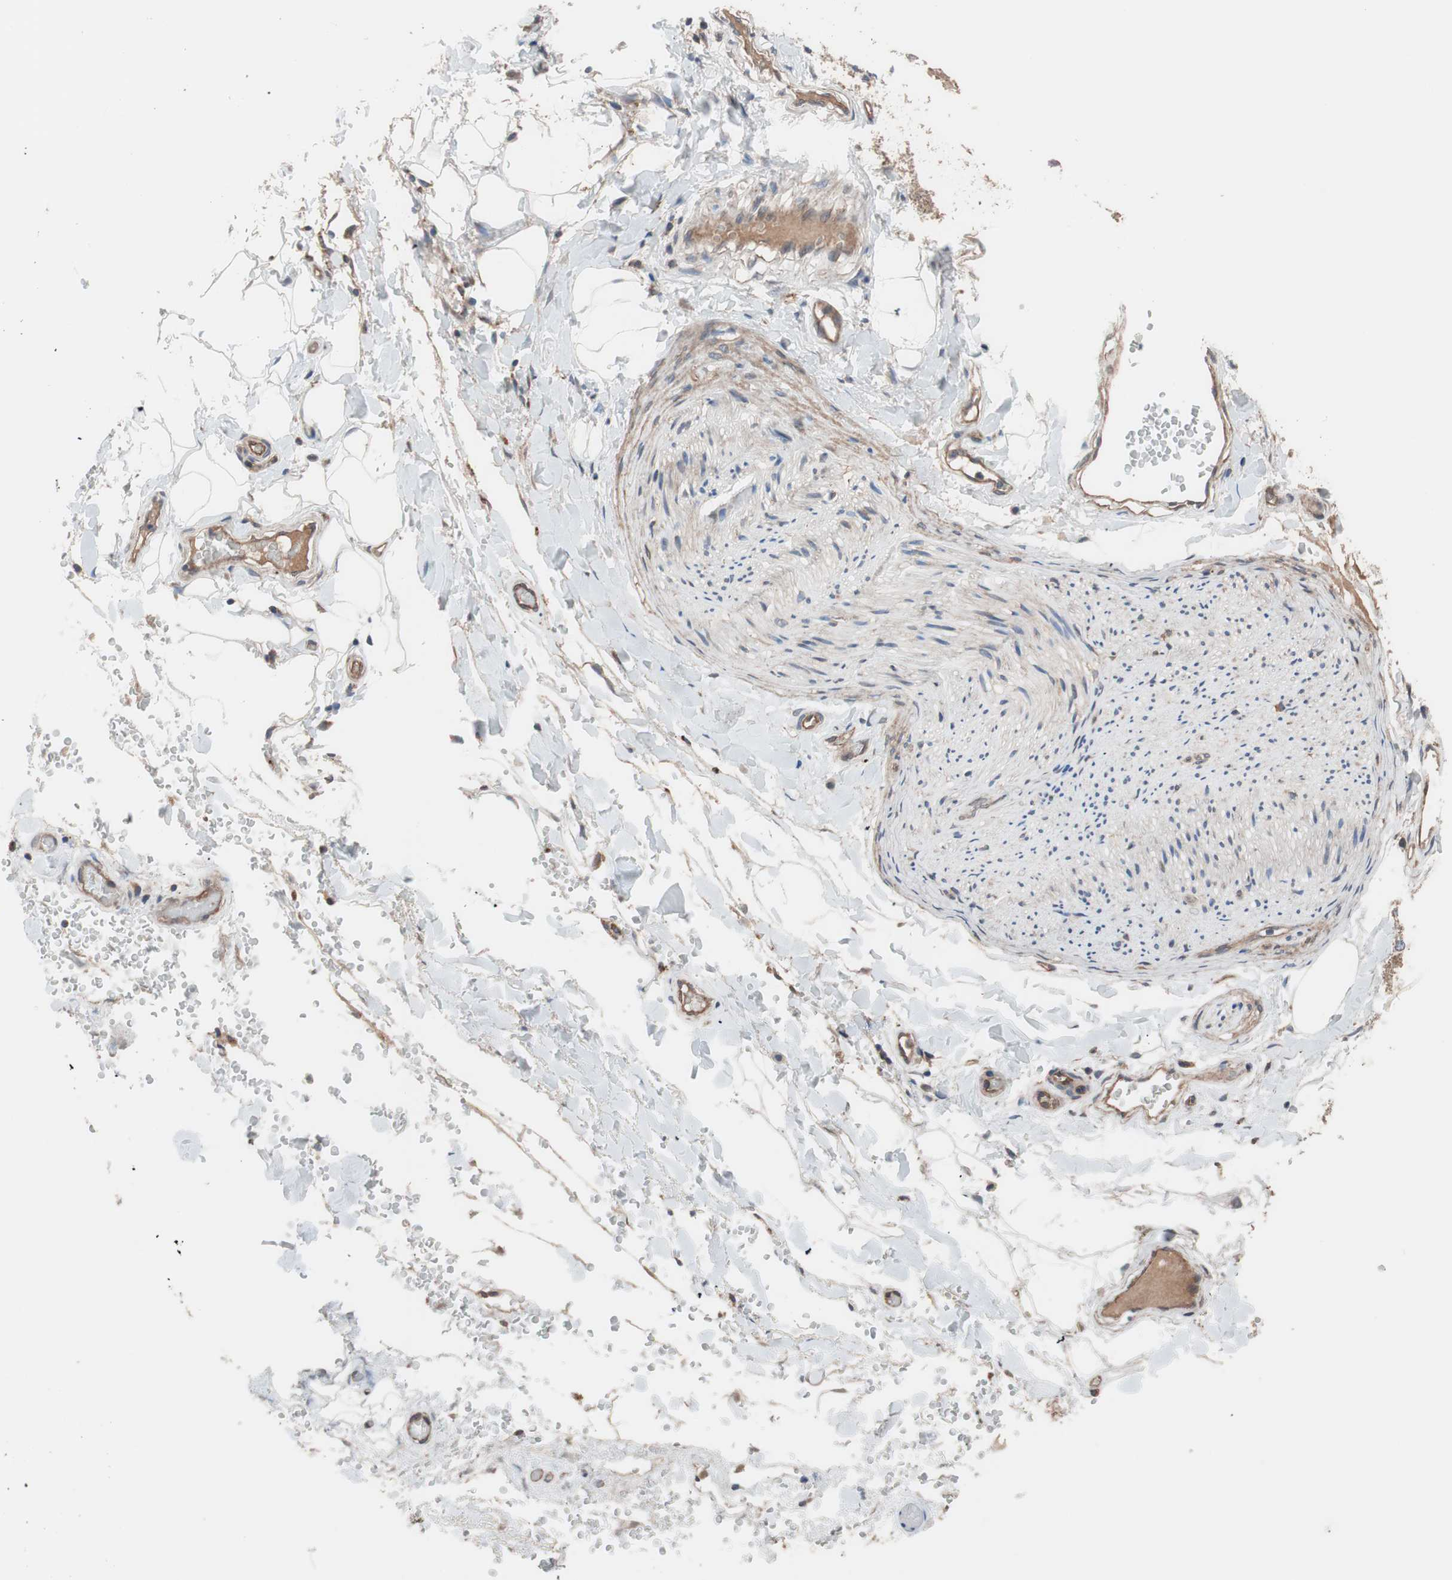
{"staining": {"intensity": "moderate", "quantity": ">75%", "location": "cytoplasmic/membranous"}, "tissue": "adipose tissue", "cell_type": "Adipocytes", "image_type": "normal", "snomed": [{"axis": "morphology", "description": "Normal tissue, NOS"}, {"axis": "morphology", "description": "Carcinoma, NOS"}, {"axis": "topography", "description": "Pancreas"}, {"axis": "topography", "description": "Peripheral nerve tissue"}], "caption": "The photomicrograph demonstrates immunohistochemical staining of normal adipose tissue. There is moderate cytoplasmic/membranous expression is identified in approximately >75% of adipocytes.", "gene": "SDC4", "patient": {"sex": "female", "age": 29}}